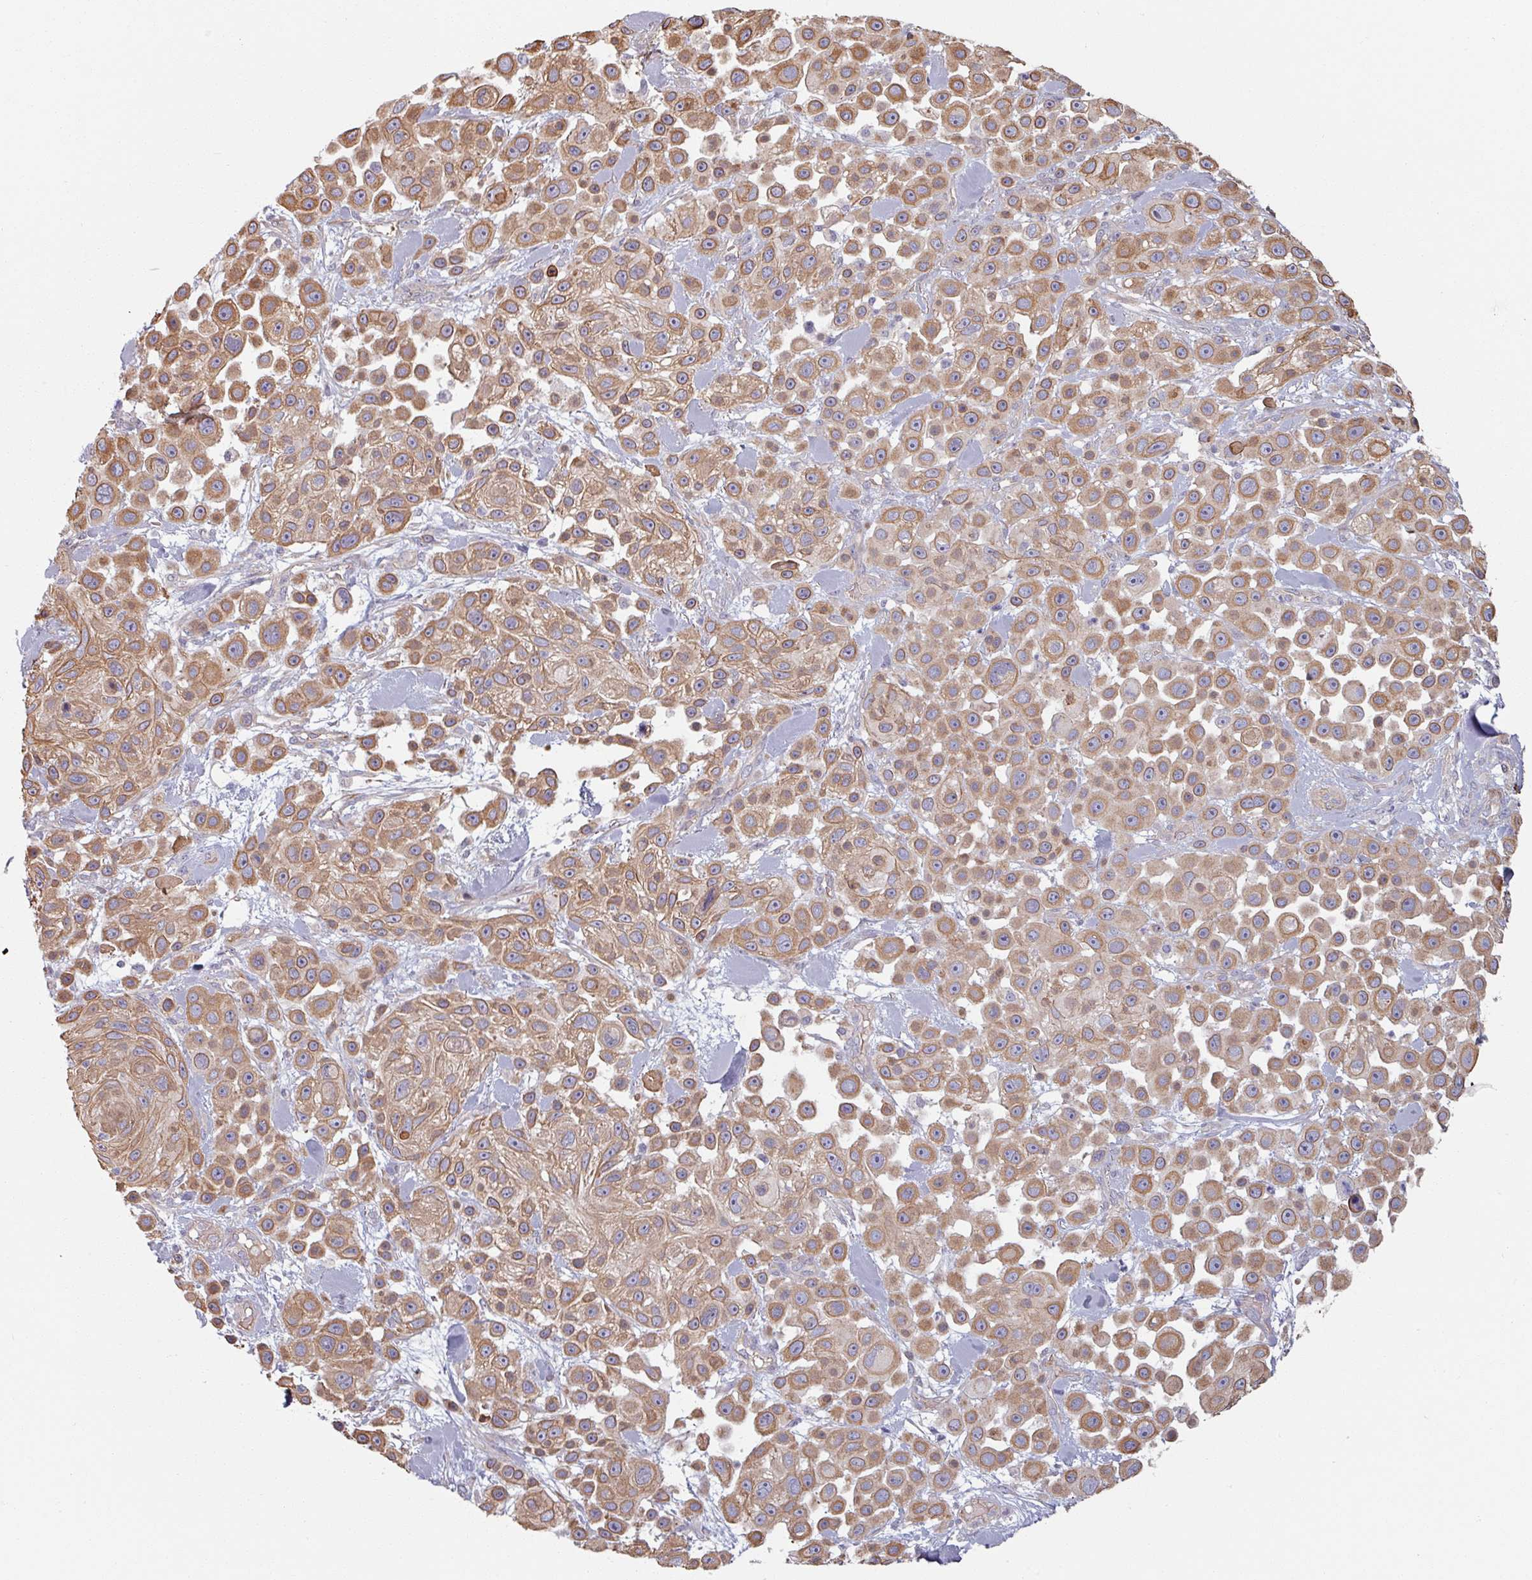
{"staining": {"intensity": "moderate", "quantity": ">75%", "location": "cytoplasmic/membranous"}, "tissue": "skin cancer", "cell_type": "Tumor cells", "image_type": "cancer", "snomed": [{"axis": "morphology", "description": "Squamous cell carcinoma, NOS"}, {"axis": "topography", "description": "Skin"}], "caption": "Protein staining of skin cancer (squamous cell carcinoma) tissue displays moderate cytoplasmic/membranous staining in about >75% of tumor cells. Immunohistochemistry stains the protein in brown and the nuclei are stained blue.", "gene": "C4BPB", "patient": {"sex": "male", "age": 67}}